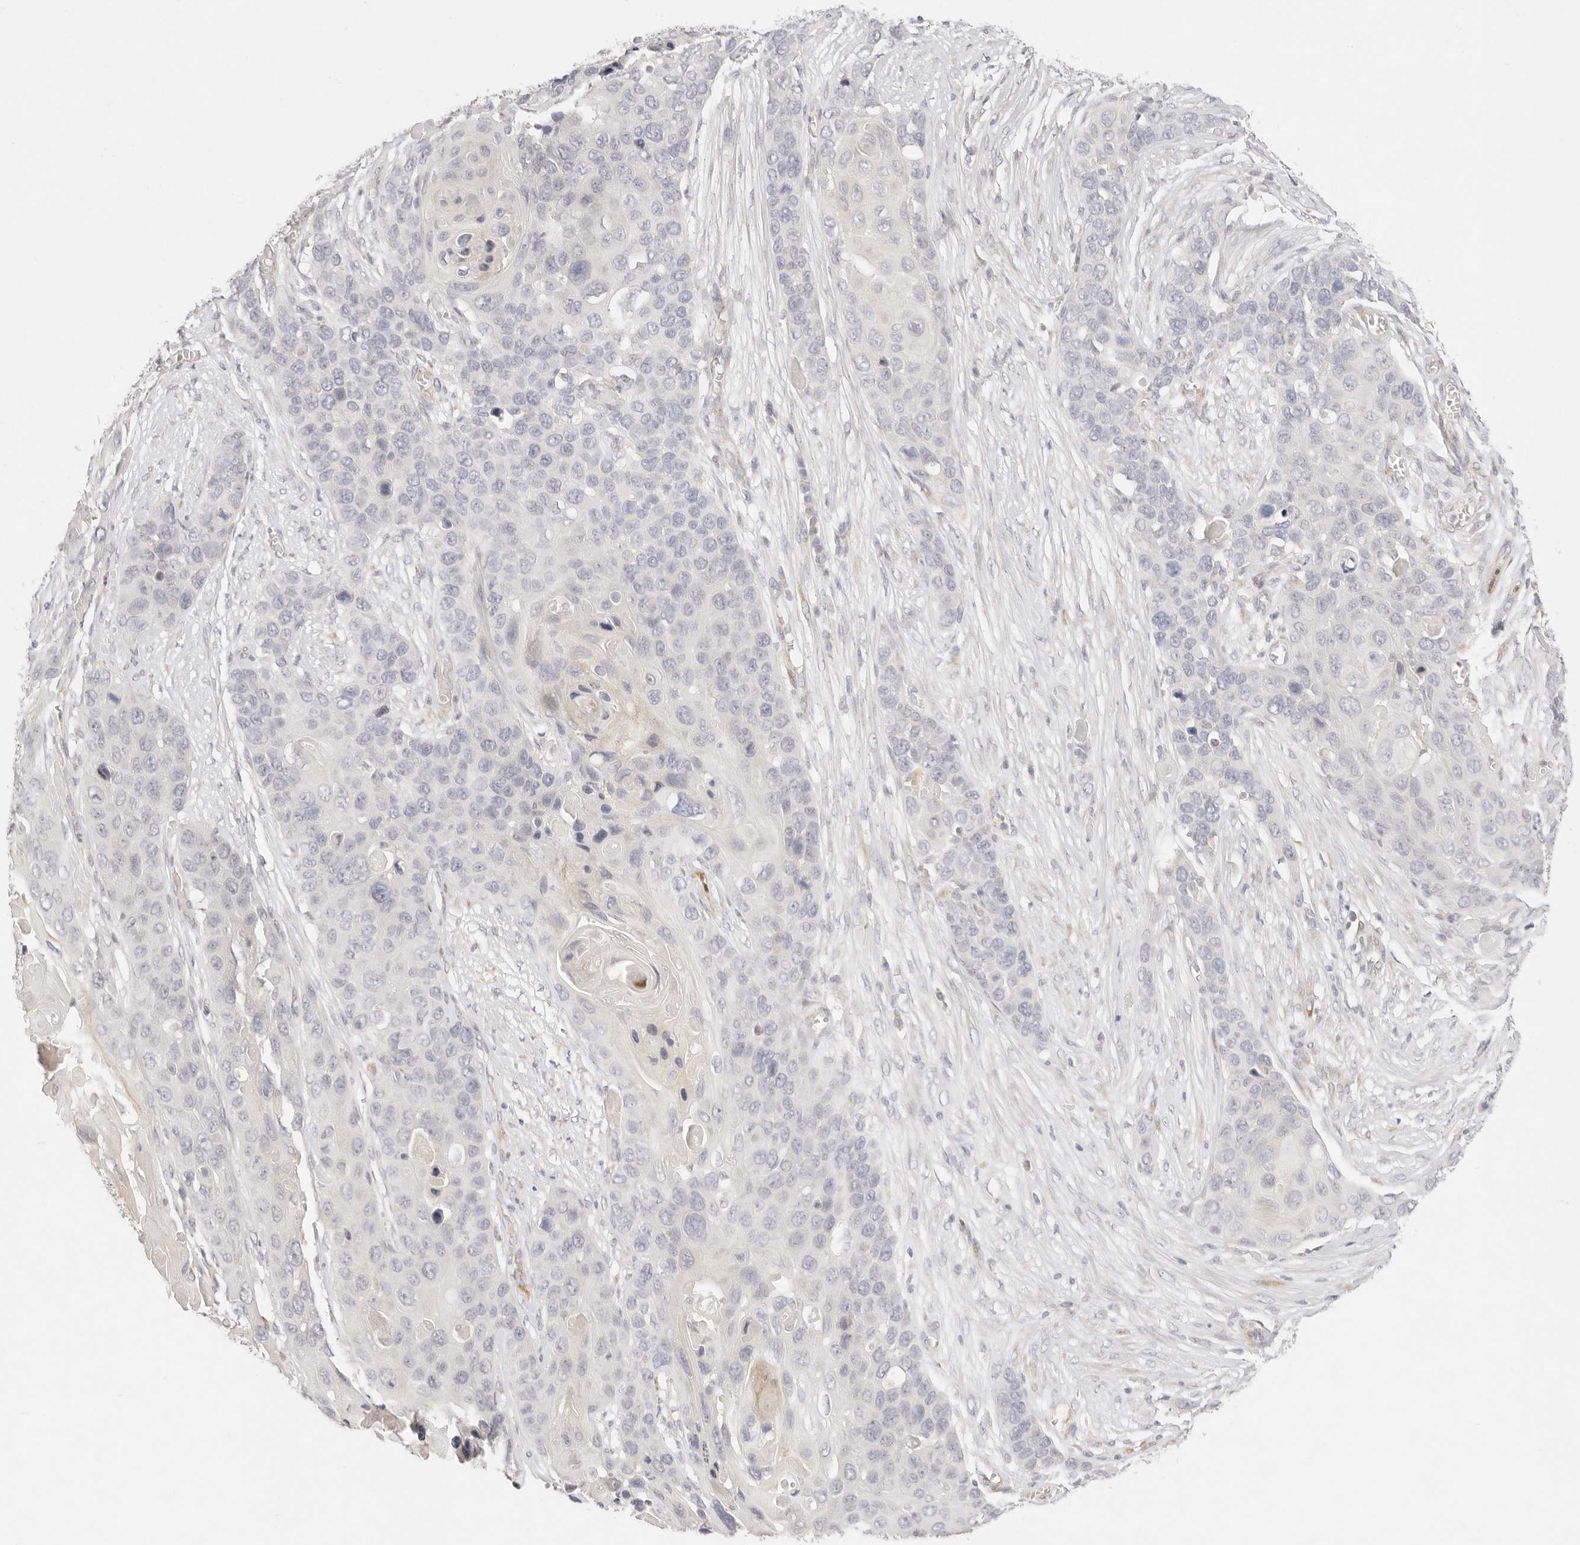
{"staining": {"intensity": "negative", "quantity": "none", "location": "none"}, "tissue": "skin cancer", "cell_type": "Tumor cells", "image_type": "cancer", "snomed": [{"axis": "morphology", "description": "Squamous cell carcinoma, NOS"}, {"axis": "topography", "description": "Skin"}], "caption": "Immunohistochemistry (IHC) of squamous cell carcinoma (skin) demonstrates no positivity in tumor cells.", "gene": "GPR156", "patient": {"sex": "male", "age": 55}}